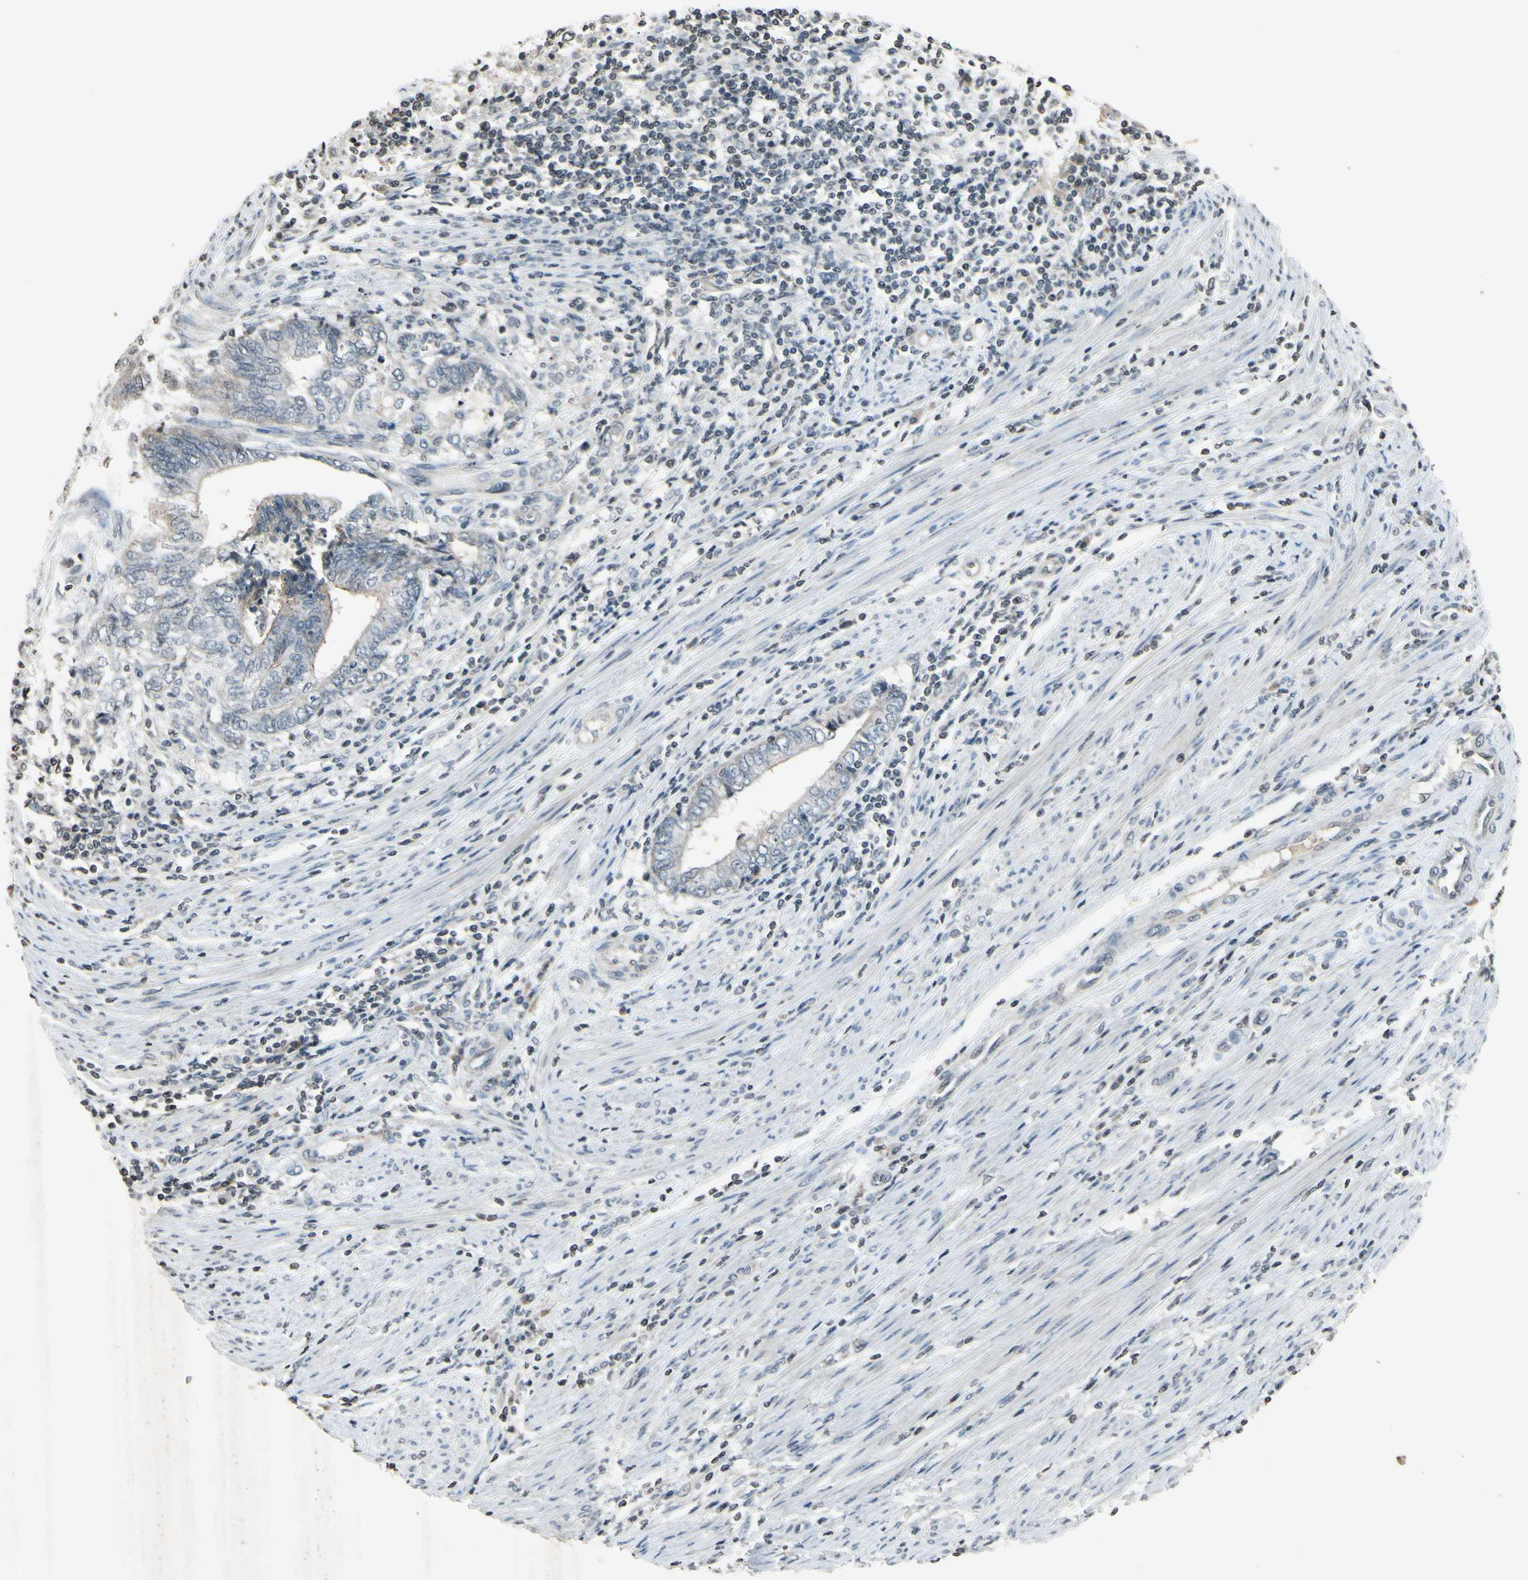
{"staining": {"intensity": "weak", "quantity": ">75%", "location": "cytoplasmic/membranous"}, "tissue": "endometrial cancer", "cell_type": "Tumor cells", "image_type": "cancer", "snomed": [{"axis": "morphology", "description": "Adenocarcinoma, NOS"}, {"axis": "topography", "description": "Uterus"}, {"axis": "topography", "description": "Endometrium"}], "caption": "Weak cytoplasmic/membranous positivity for a protein is present in approximately >75% of tumor cells of endometrial cancer (adenocarcinoma) using IHC.", "gene": "CLDN11", "patient": {"sex": "female", "age": 70}}